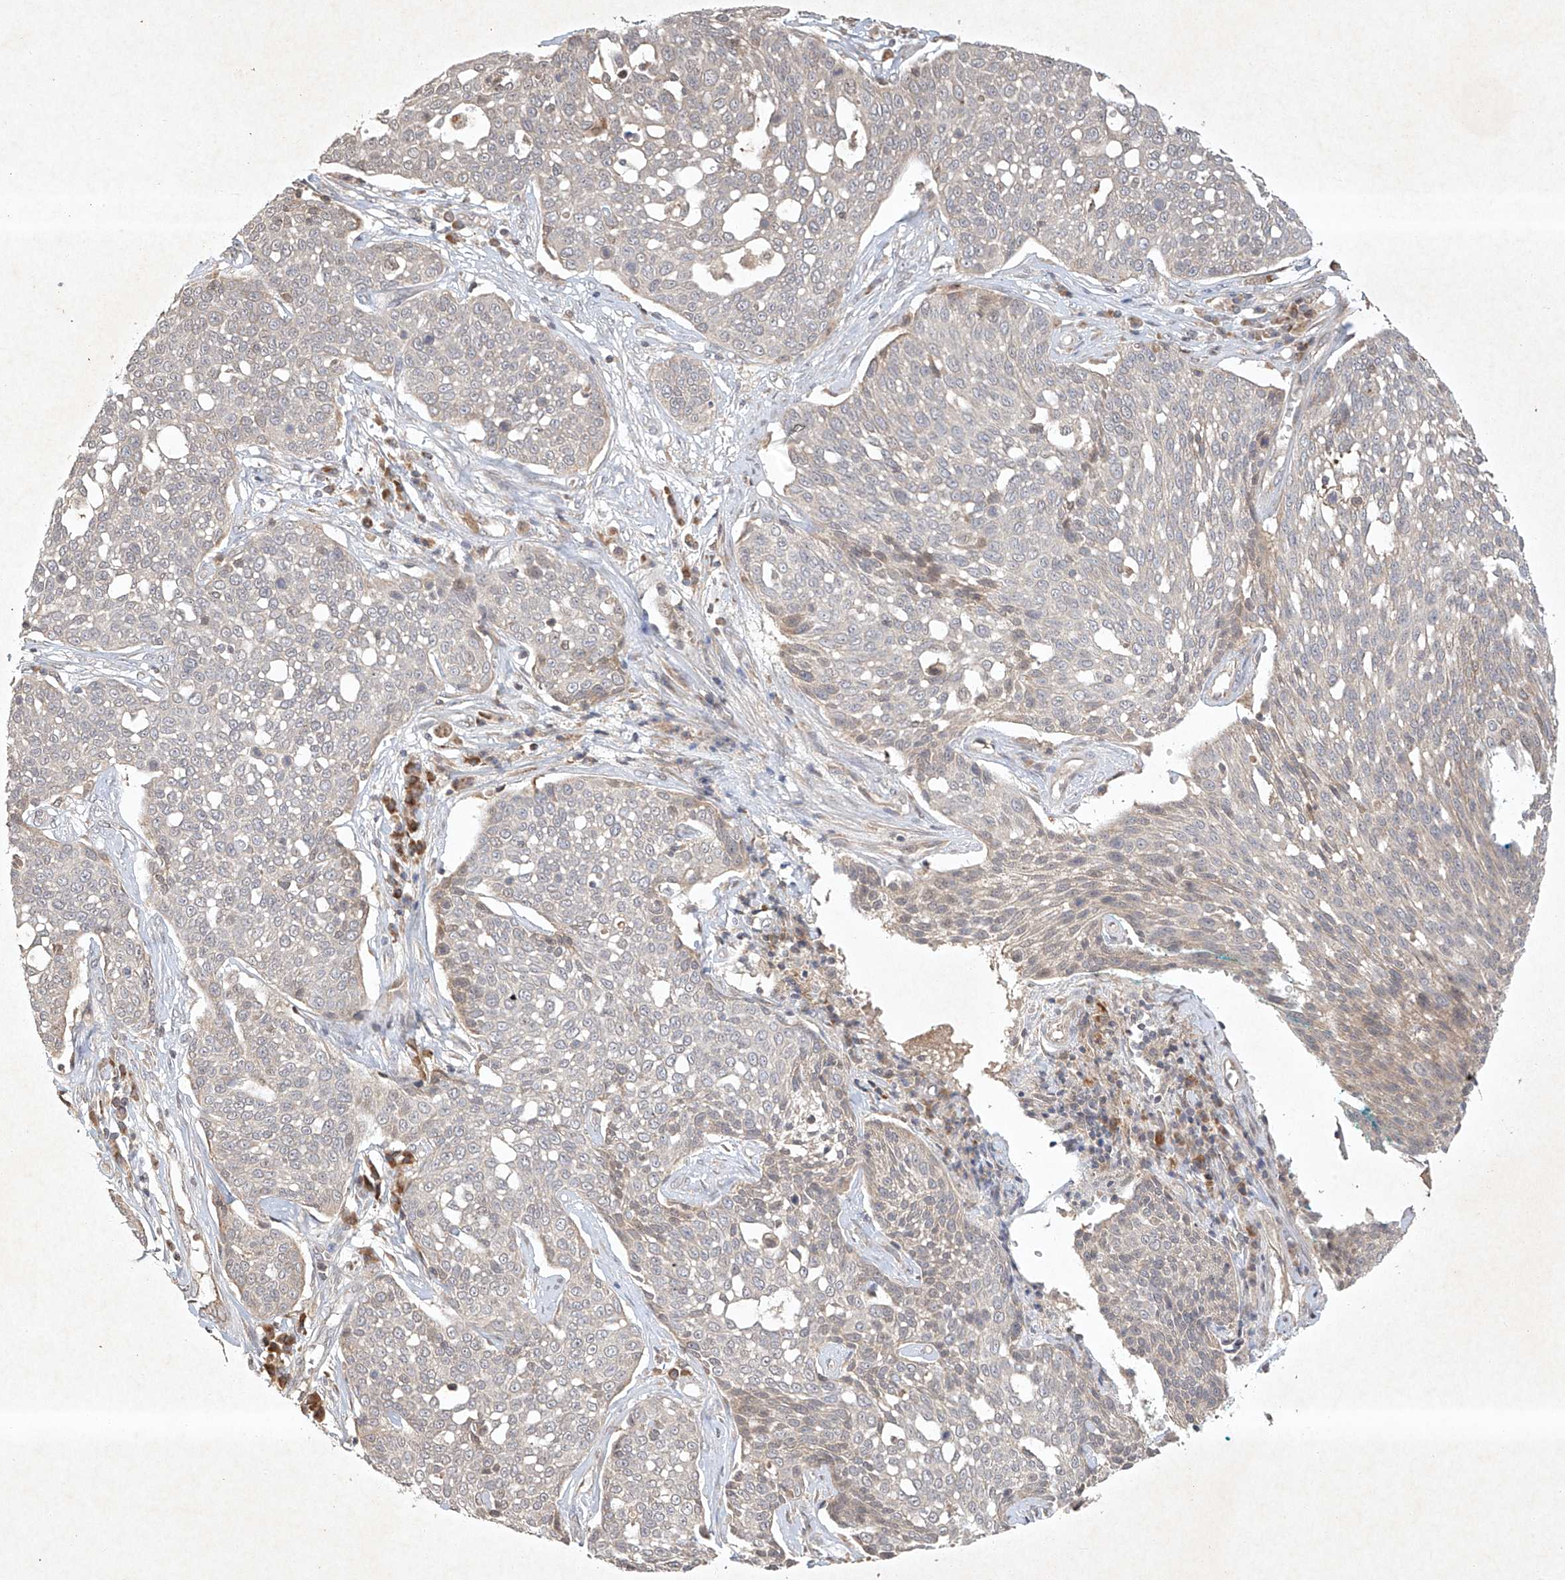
{"staining": {"intensity": "negative", "quantity": "none", "location": "none"}, "tissue": "cervical cancer", "cell_type": "Tumor cells", "image_type": "cancer", "snomed": [{"axis": "morphology", "description": "Squamous cell carcinoma, NOS"}, {"axis": "topography", "description": "Cervix"}], "caption": "Cervical squamous cell carcinoma was stained to show a protein in brown. There is no significant positivity in tumor cells.", "gene": "BTRC", "patient": {"sex": "female", "age": 34}}